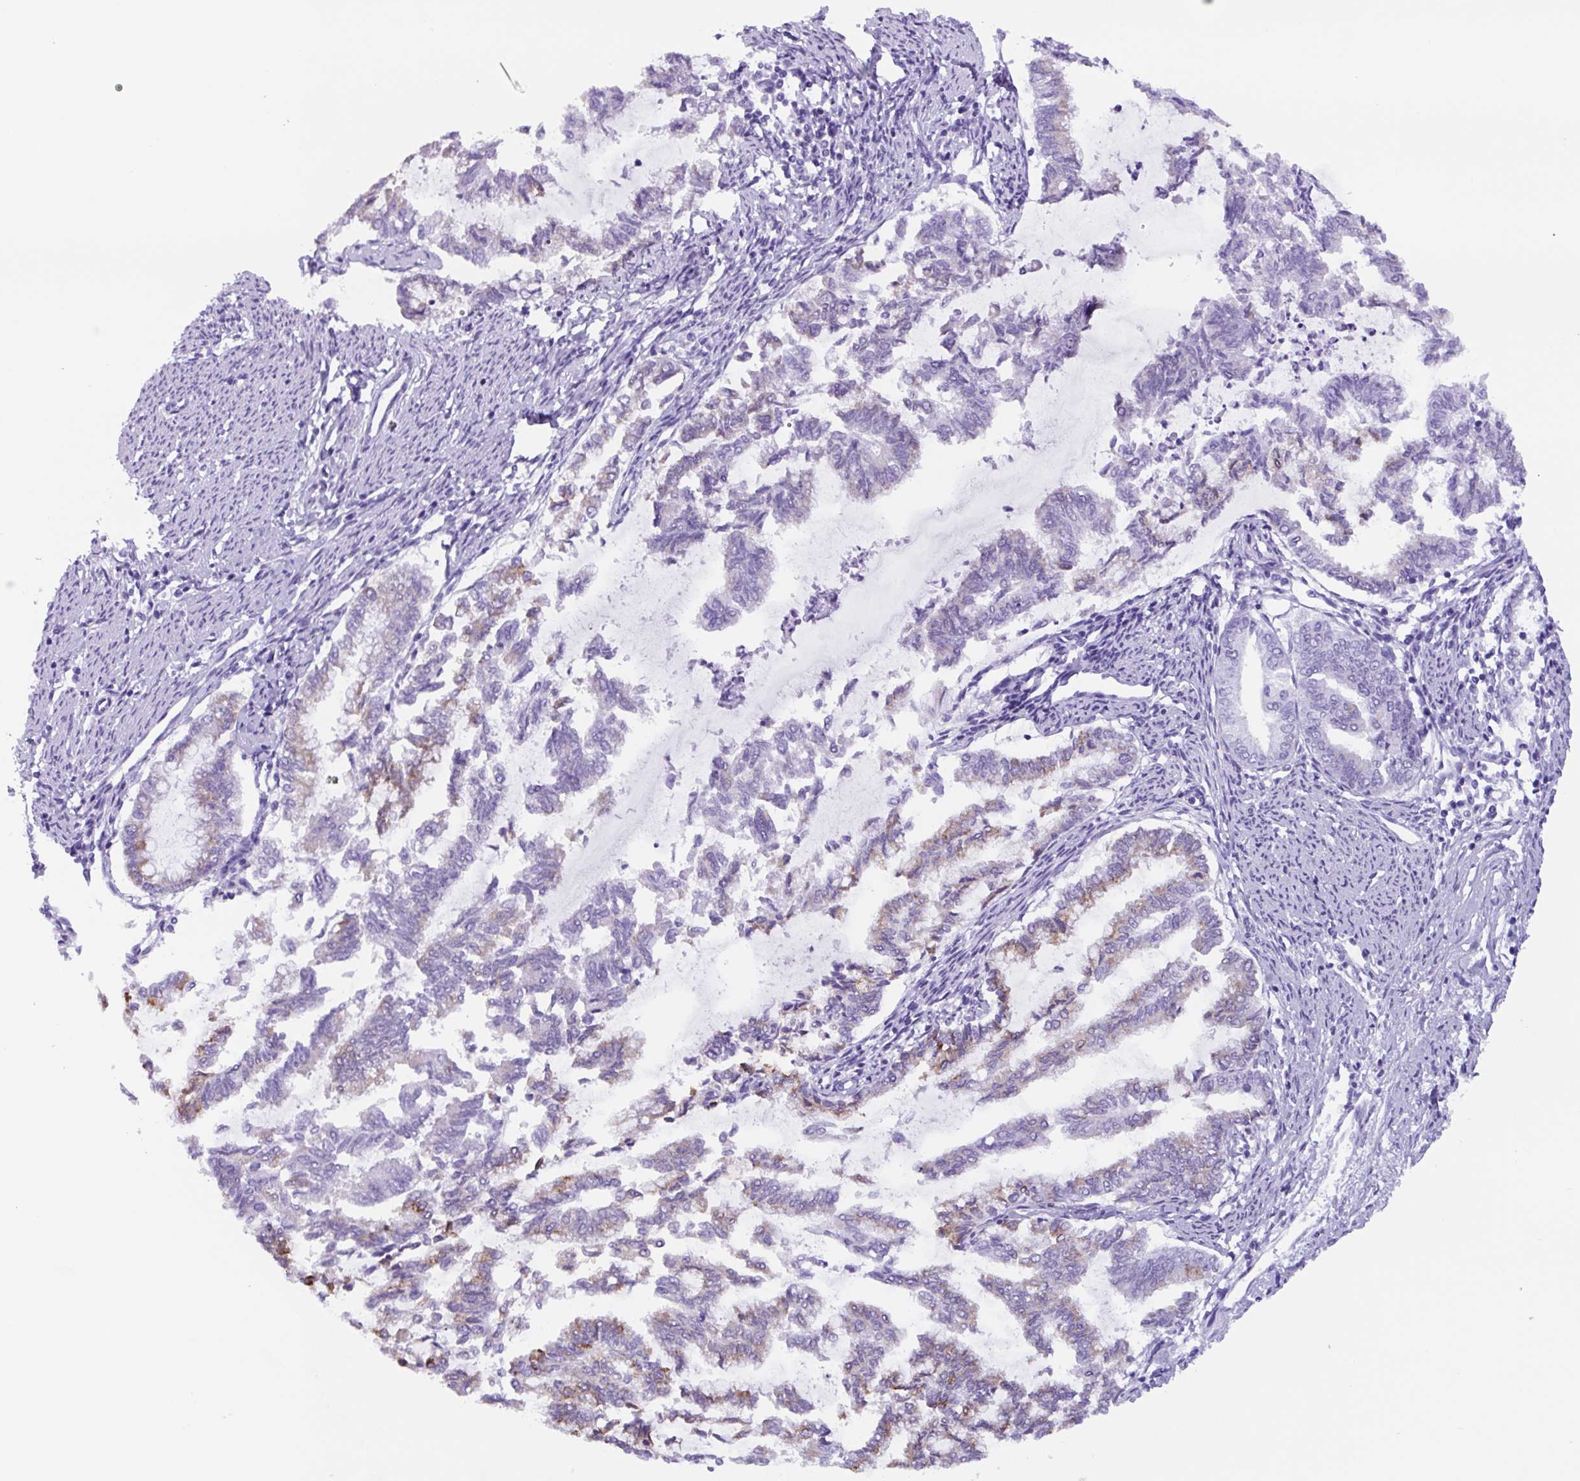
{"staining": {"intensity": "moderate", "quantity": "<25%", "location": "cytoplasmic/membranous"}, "tissue": "endometrial cancer", "cell_type": "Tumor cells", "image_type": "cancer", "snomed": [{"axis": "morphology", "description": "Adenocarcinoma, NOS"}, {"axis": "topography", "description": "Endometrium"}], "caption": "The histopathology image displays immunohistochemical staining of endometrial cancer (adenocarcinoma). There is moderate cytoplasmic/membranous staining is appreciated in approximately <25% of tumor cells.", "gene": "TNFRSF8", "patient": {"sex": "female", "age": 79}}